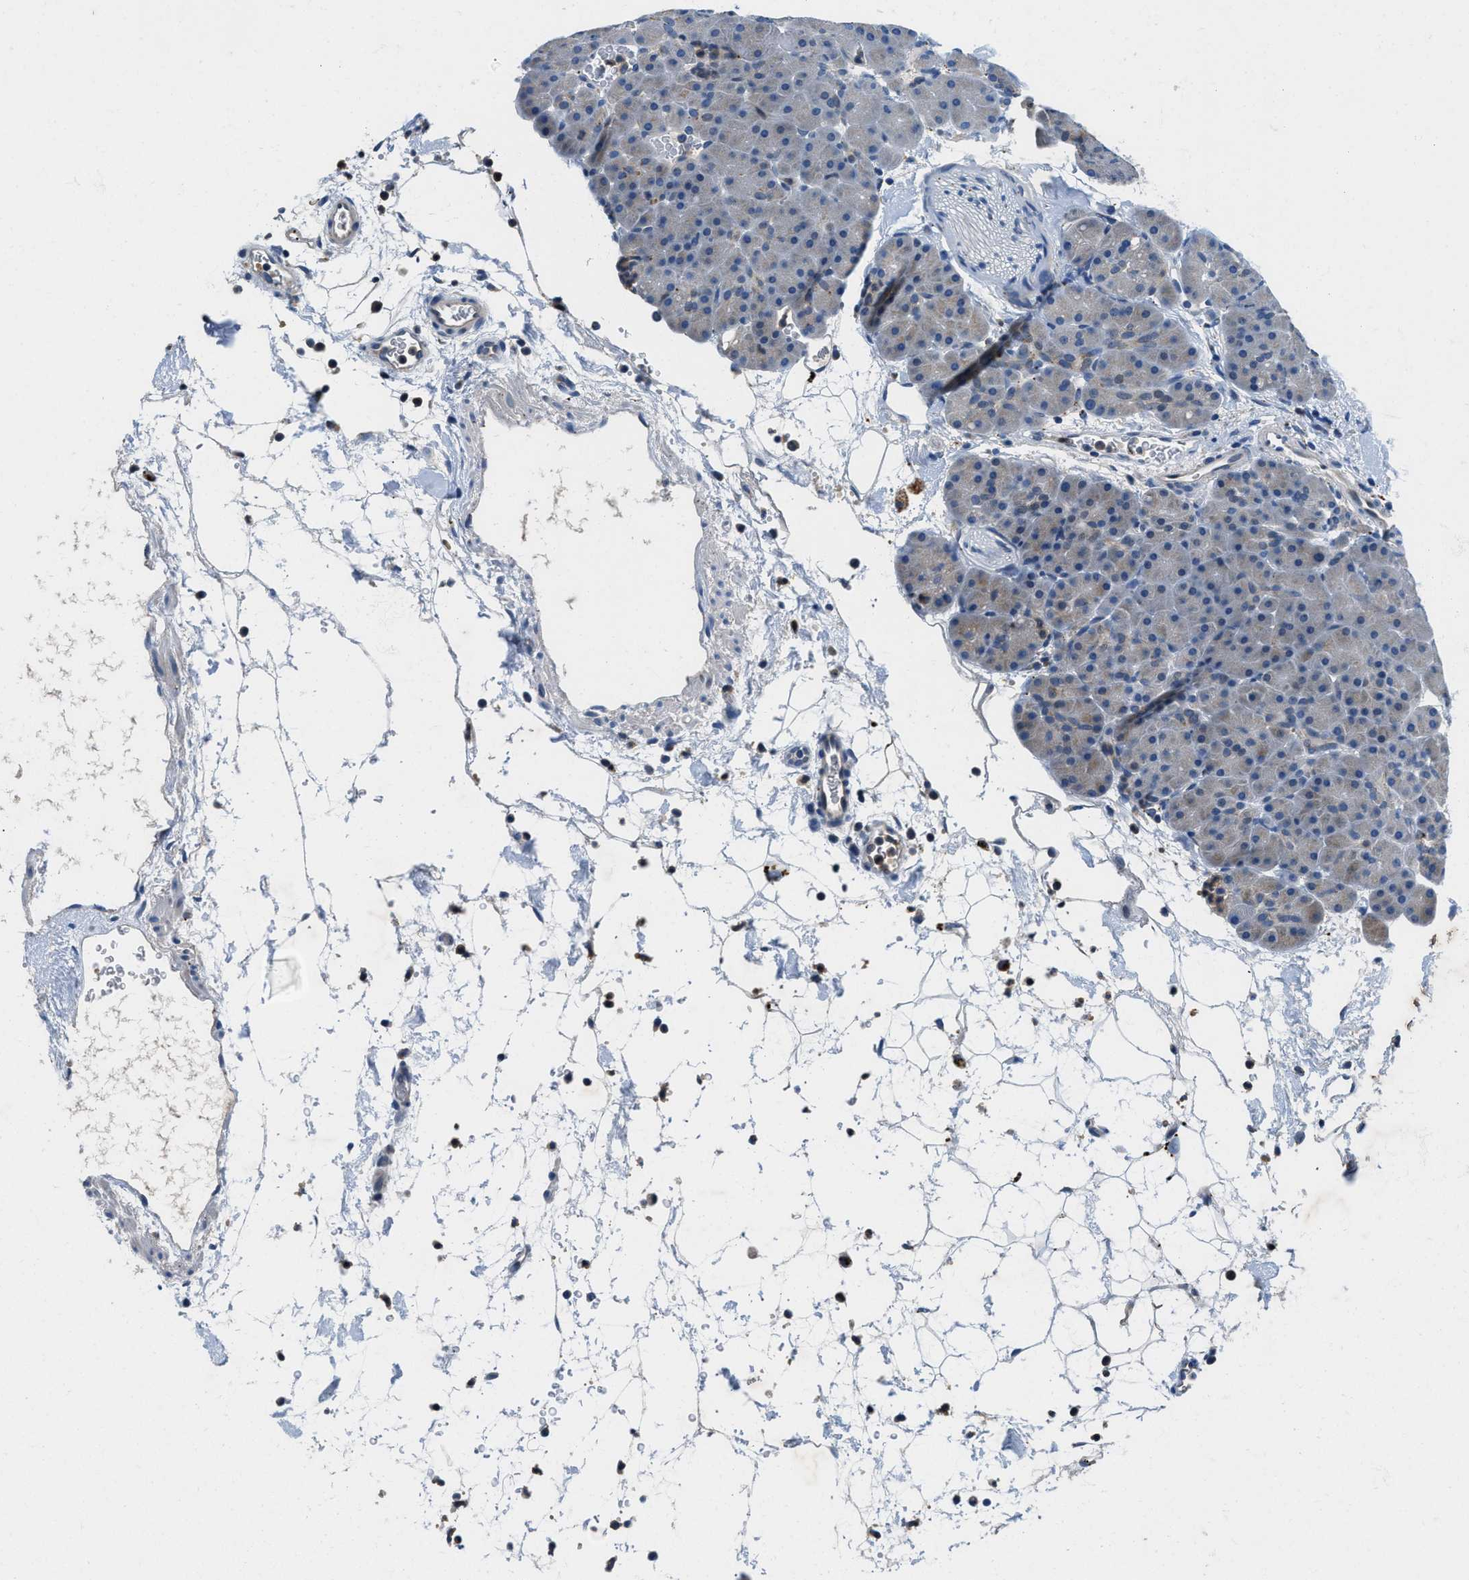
{"staining": {"intensity": "moderate", "quantity": "<25%", "location": "cytoplasmic/membranous"}, "tissue": "pancreas", "cell_type": "Exocrine glandular cells", "image_type": "normal", "snomed": [{"axis": "morphology", "description": "Normal tissue, NOS"}, {"axis": "topography", "description": "Pancreas"}], "caption": "Immunohistochemical staining of normal pancreas shows moderate cytoplasmic/membranous protein staining in about <25% of exocrine glandular cells. (Stains: DAB (3,3'-diaminobenzidine) in brown, nuclei in blue, Microscopy: brightfield microscopy at high magnification).", "gene": "ADGRE3", "patient": {"sex": "male", "age": 66}}